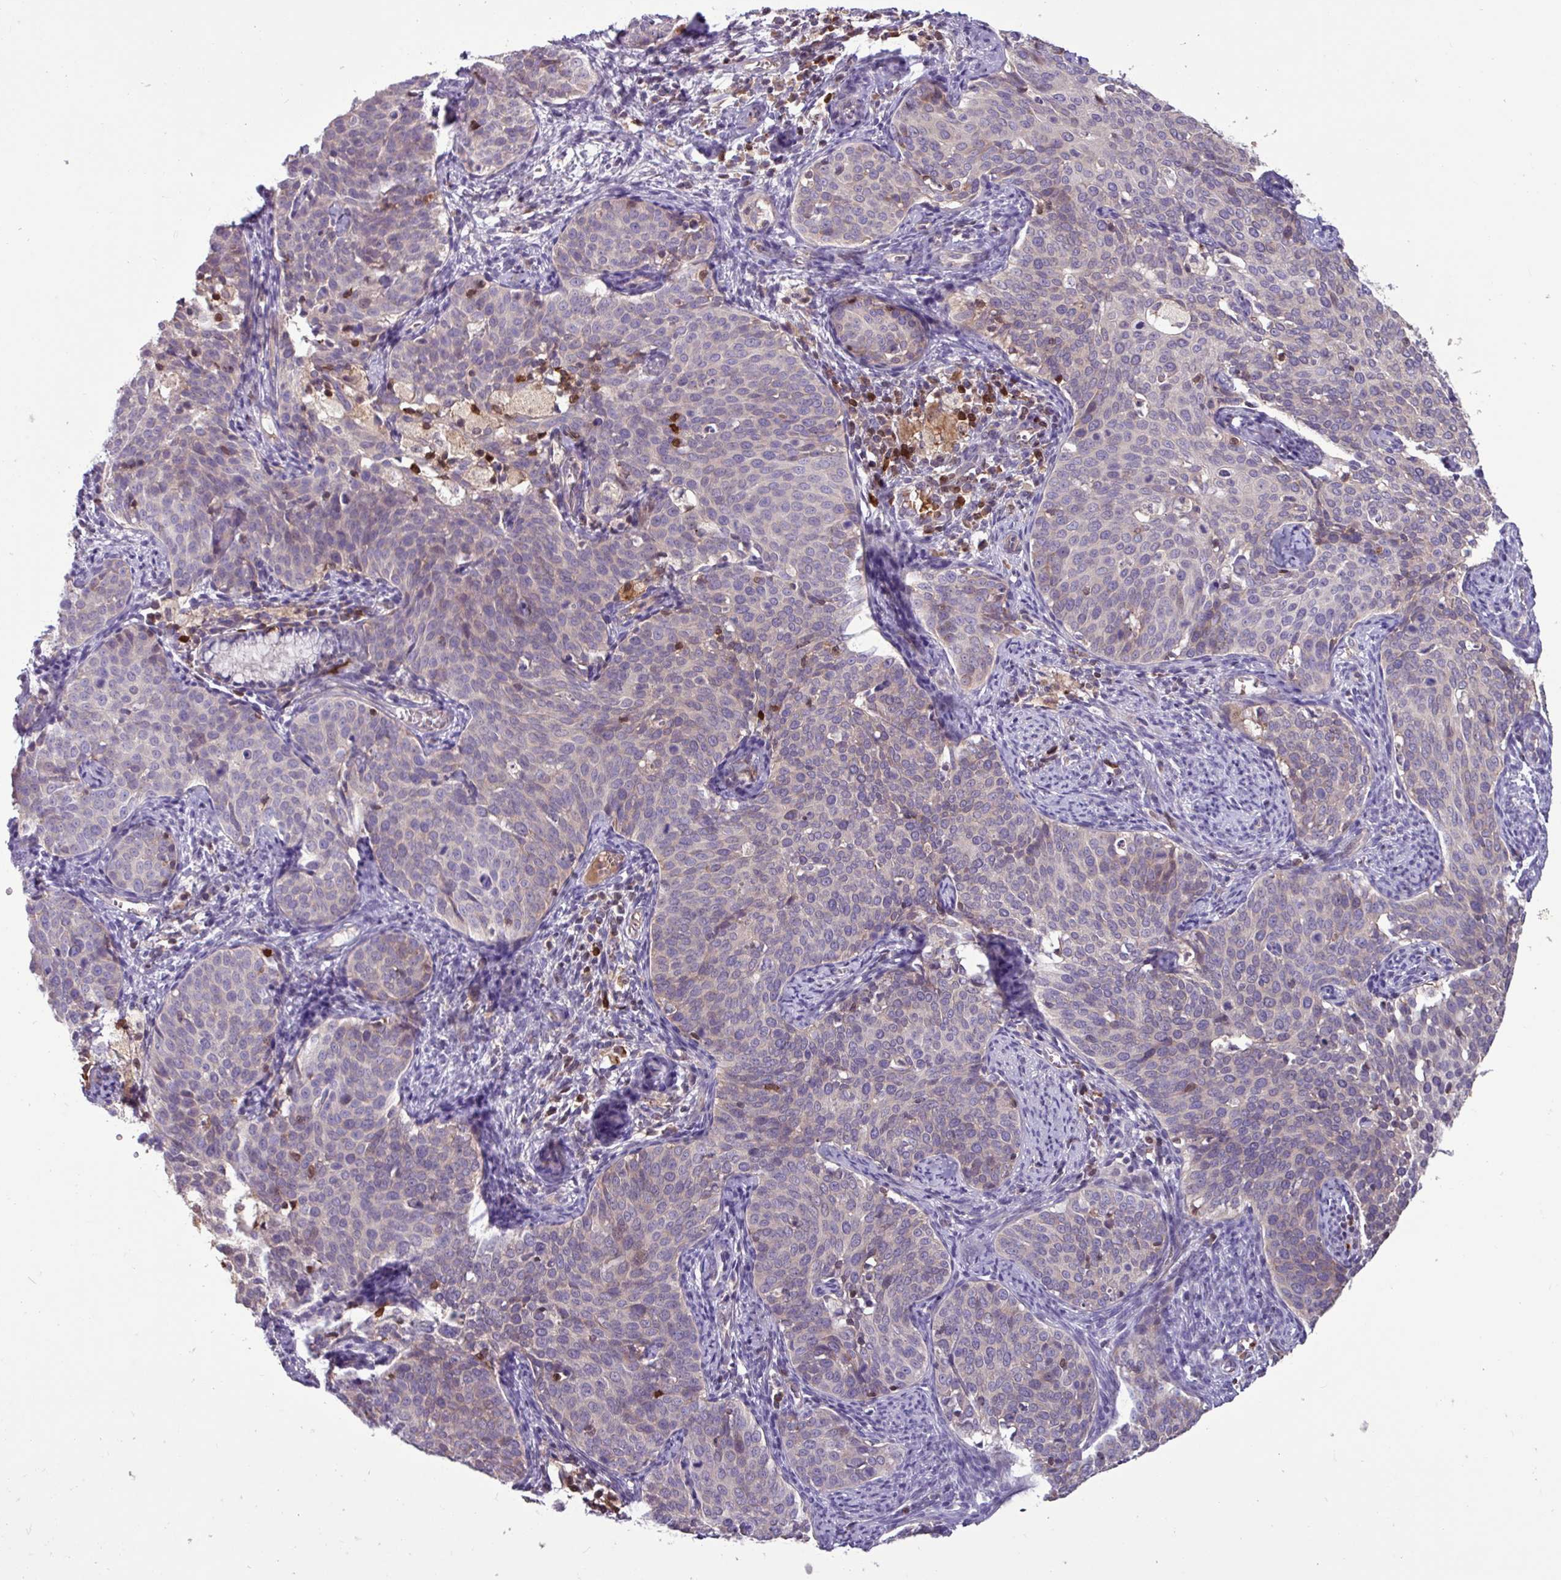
{"staining": {"intensity": "negative", "quantity": "none", "location": "none"}, "tissue": "cervical cancer", "cell_type": "Tumor cells", "image_type": "cancer", "snomed": [{"axis": "morphology", "description": "Squamous cell carcinoma, NOS"}, {"axis": "topography", "description": "Cervix"}], "caption": "IHC image of neoplastic tissue: cervical cancer stained with DAB (3,3'-diaminobenzidine) exhibits no significant protein expression in tumor cells. (Brightfield microscopy of DAB immunohistochemistry (IHC) at high magnification).", "gene": "SEC61G", "patient": {"sex": "female", "age": 44}}